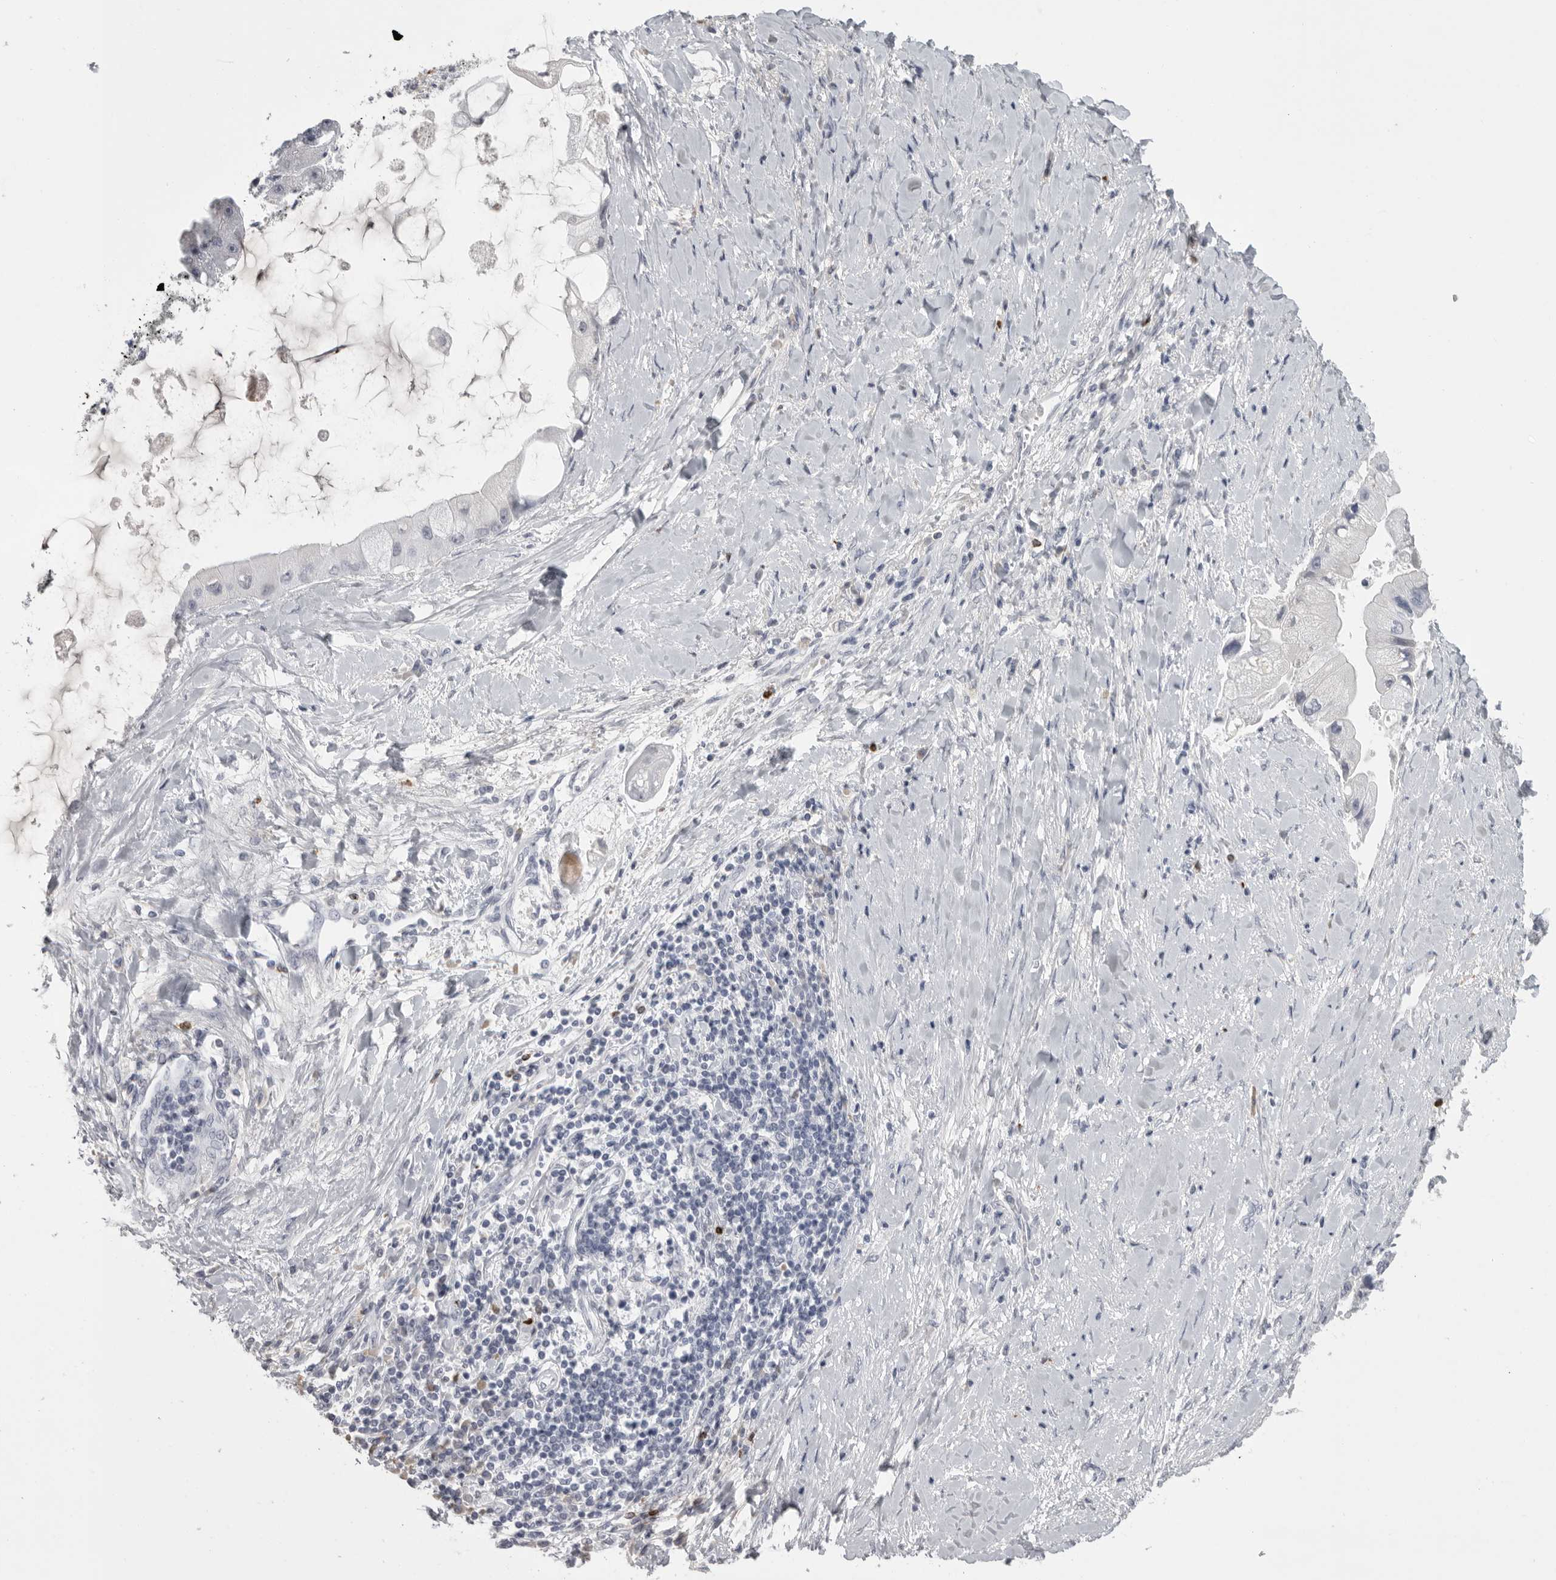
{"staining": {"intensity": "negative", "quantity": "none", "location": "none"}, "tissue": "liver cancer", "cell_type": "Tumor cells", "image_type": "cancer", "snomed": [{"axis": "morphology", "description": "Cholangiocarcinoma"}, {"axis": "topography", "description": "Liver"}], "caption": "High magnification brightfield microscopy of liver cholangiocarcinoma stained with DAB (3,3'-diaminobenzidine) (brown) and counterstained with hematoxylin (blue): tumor cells show no significant staining.", "gene": "GNLY", "patient": {"sex": "male", "age": 50}}